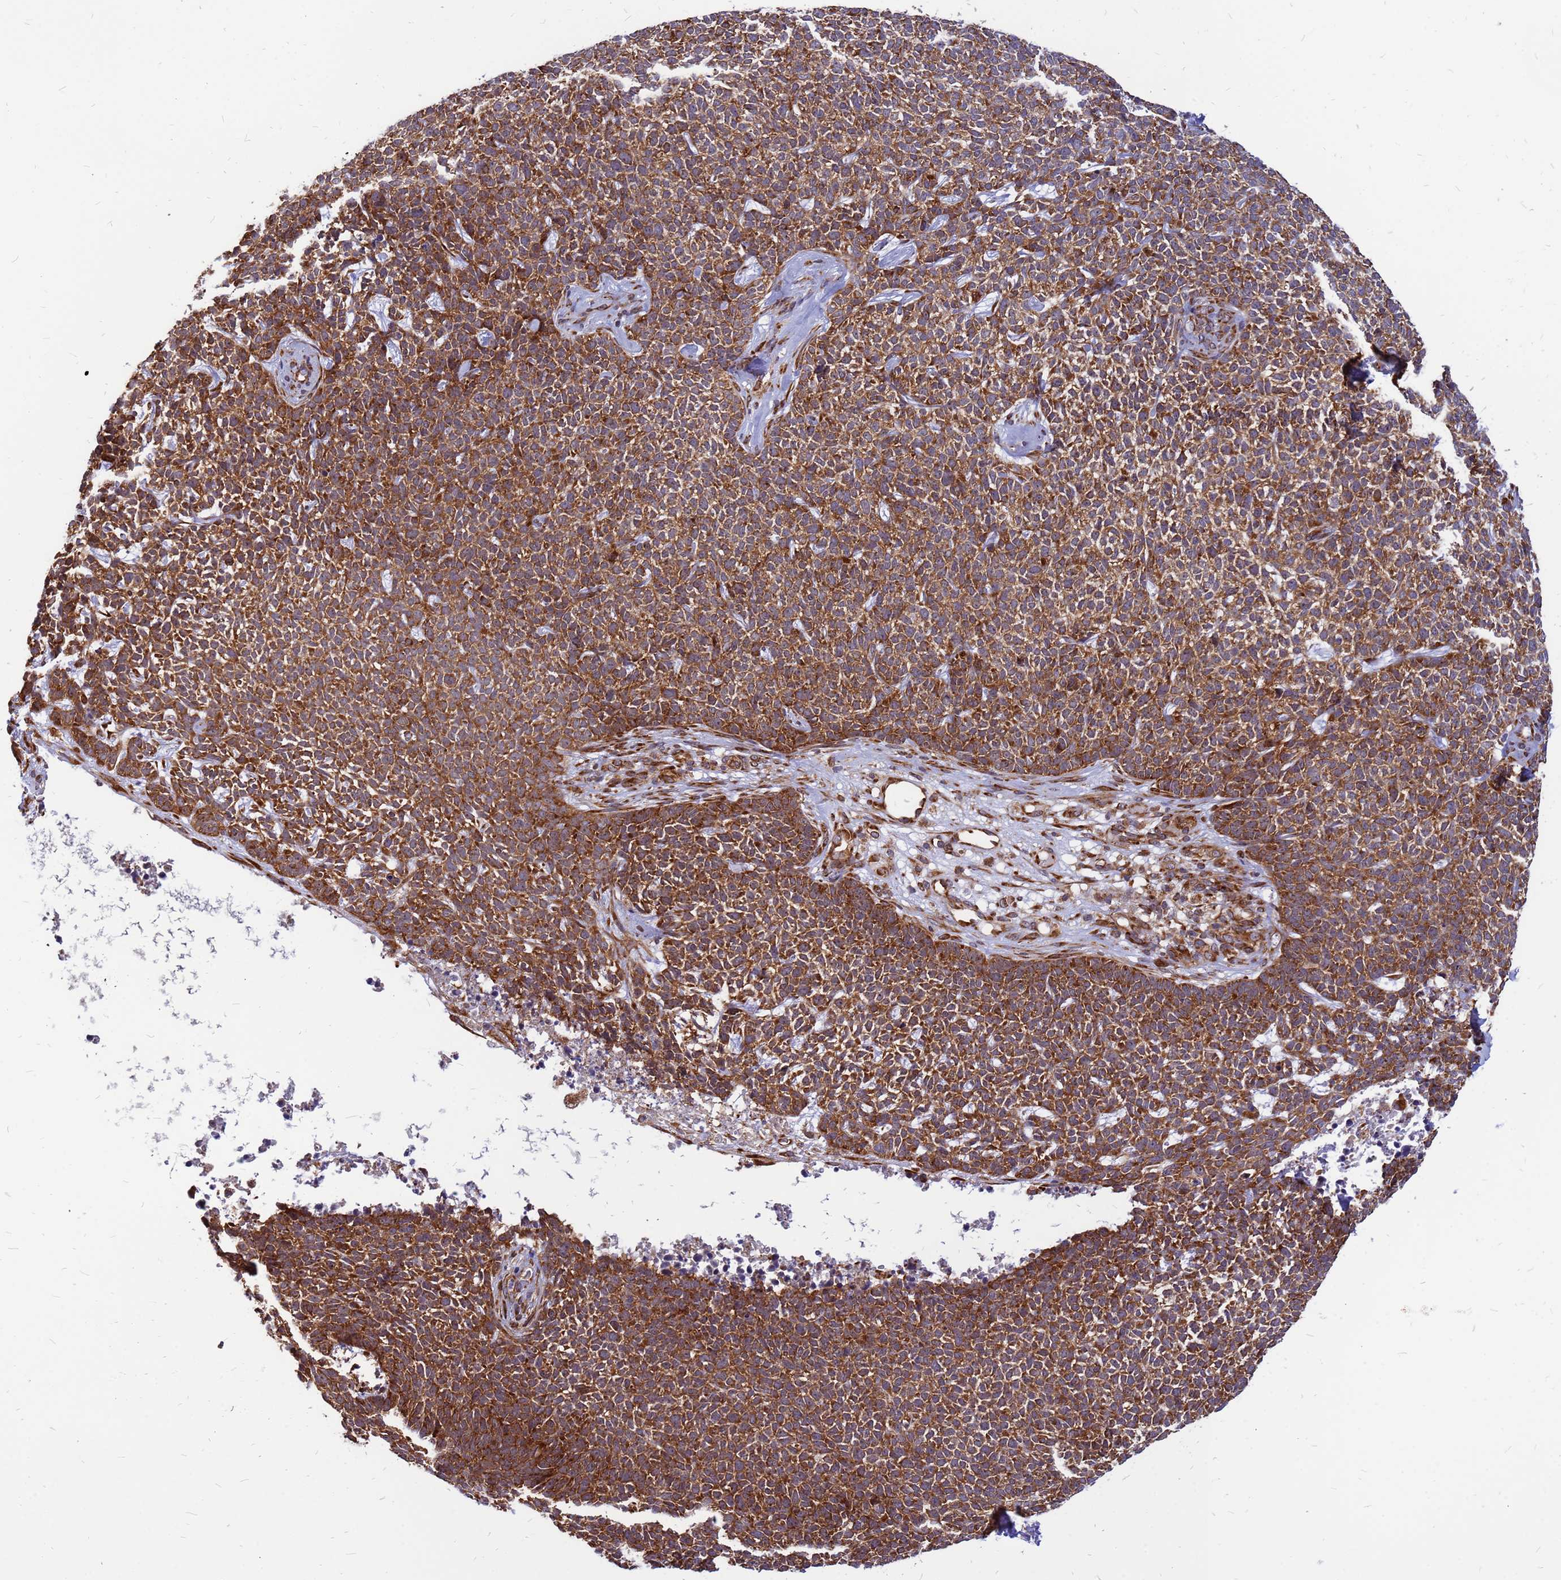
{"staining": {"intensity": "strong", "quantity": ">75%", "location": "cytoplasmic/membranous"}, "tissue": "skin cancer", "cell_type": "Tumor cells", "image_type": "cancer", "snomed": [{"axis": "morphology", "description": "Basal cell carcinoma"}, {"axis": "topography", "description": "Skin"}], "caption": "Skin cancer (basal cell carcinoma) was stained to show a protein in brown. There is high levels of strong cytoplasmic/membranous staining in approximately >75% of tumor cells.", "gene": "RPL8", "patient": {"sex": "female", "age": 84}}